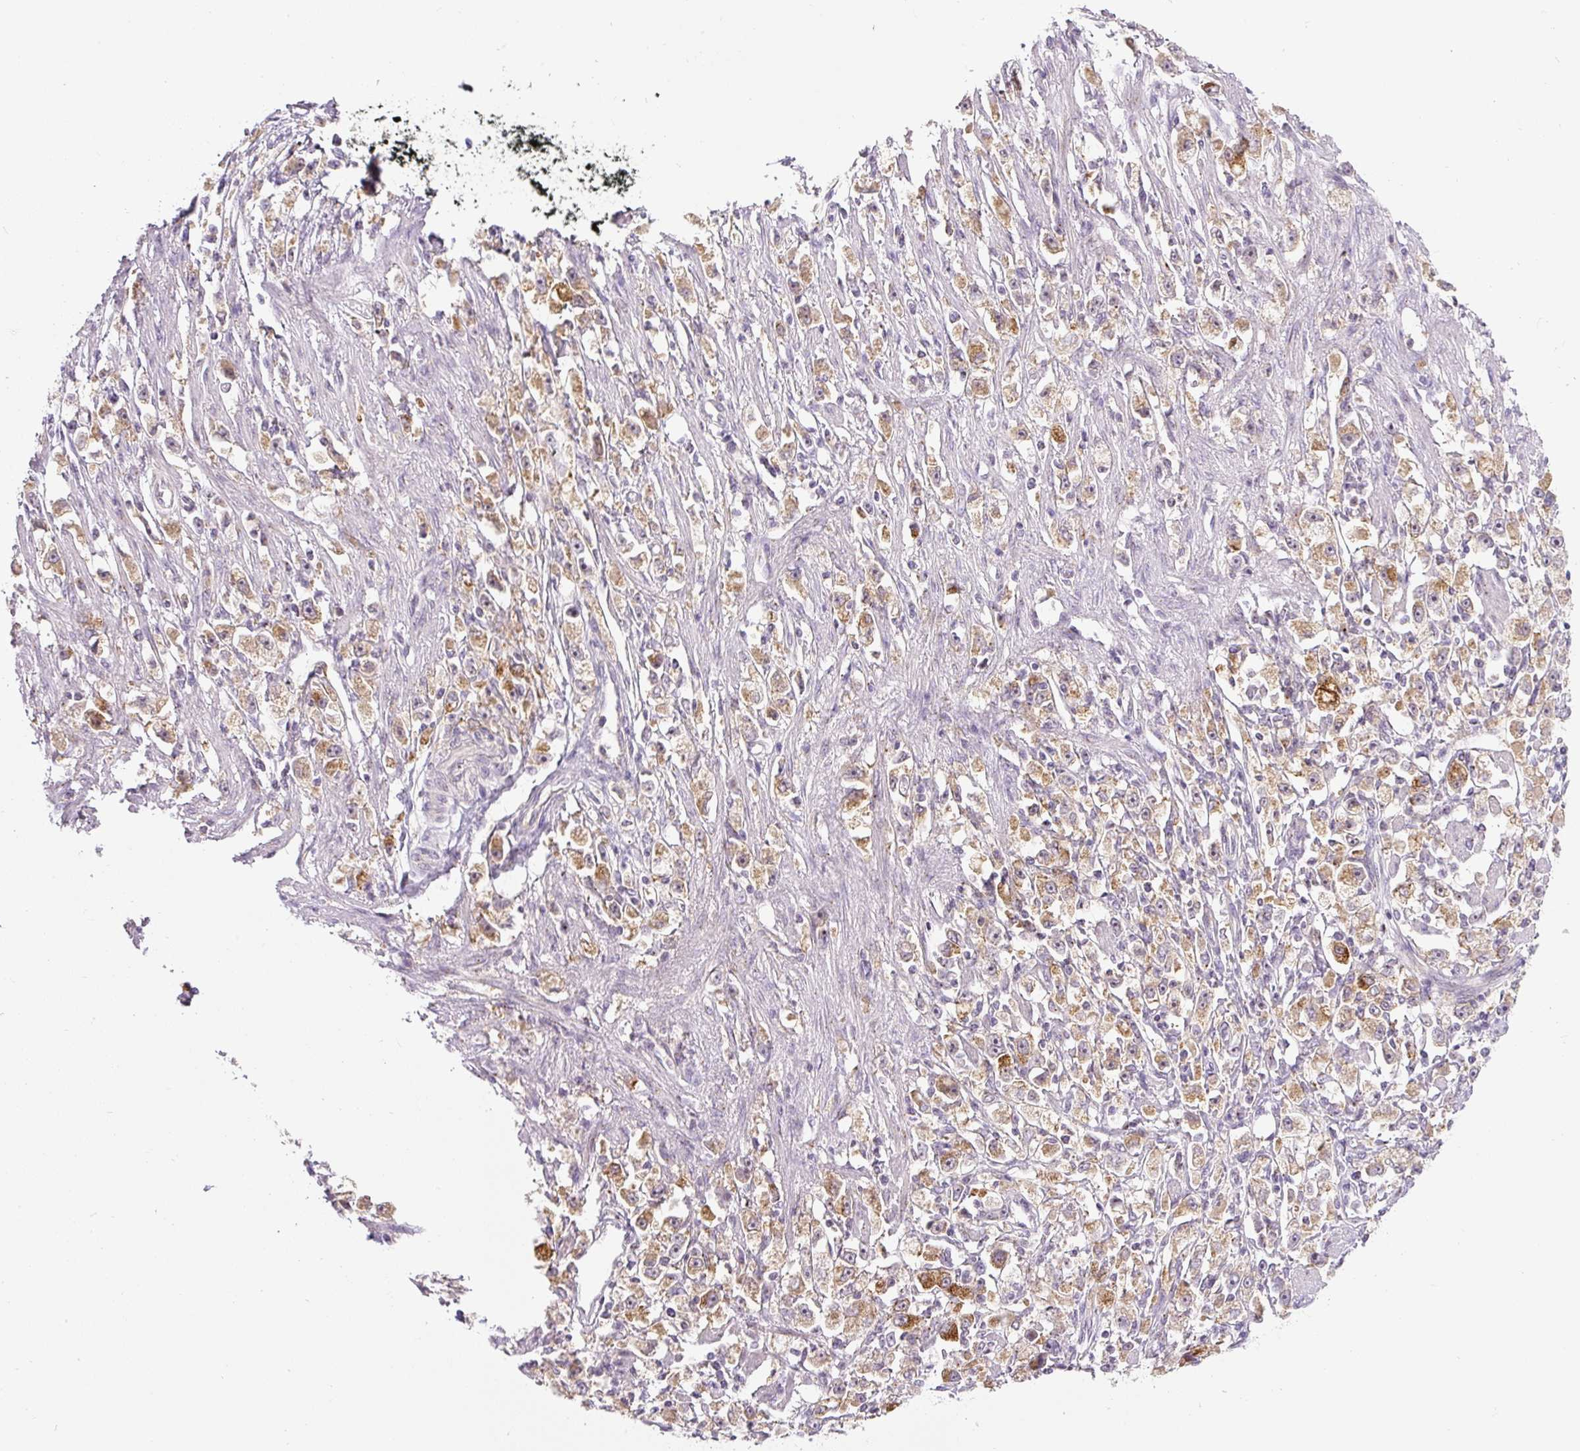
{"staining": {"intensity": "moderate", "quantity": ">75%", "location": "cytoplasmic/membranous"}, "tissue": "stomach cancer", "cell_type": "Tumor cells", "image_type": "cancer", "snomed": [{"axis": "morphology", "description": "Adenocarcinoma, NOS"}, {"axis": "topography", "description": "Stomach"}], "caption": "This micrograph displays stomach cancer stained with immunohistochemistry (IHC) to label a protein in brown. The cytoplasmic/membranous of tumor cells show moderate positivity for the protein. Nuclei are counter-stained blue.", "gene": "PCM1", "patient": {"sex": "female", "age": 59}}